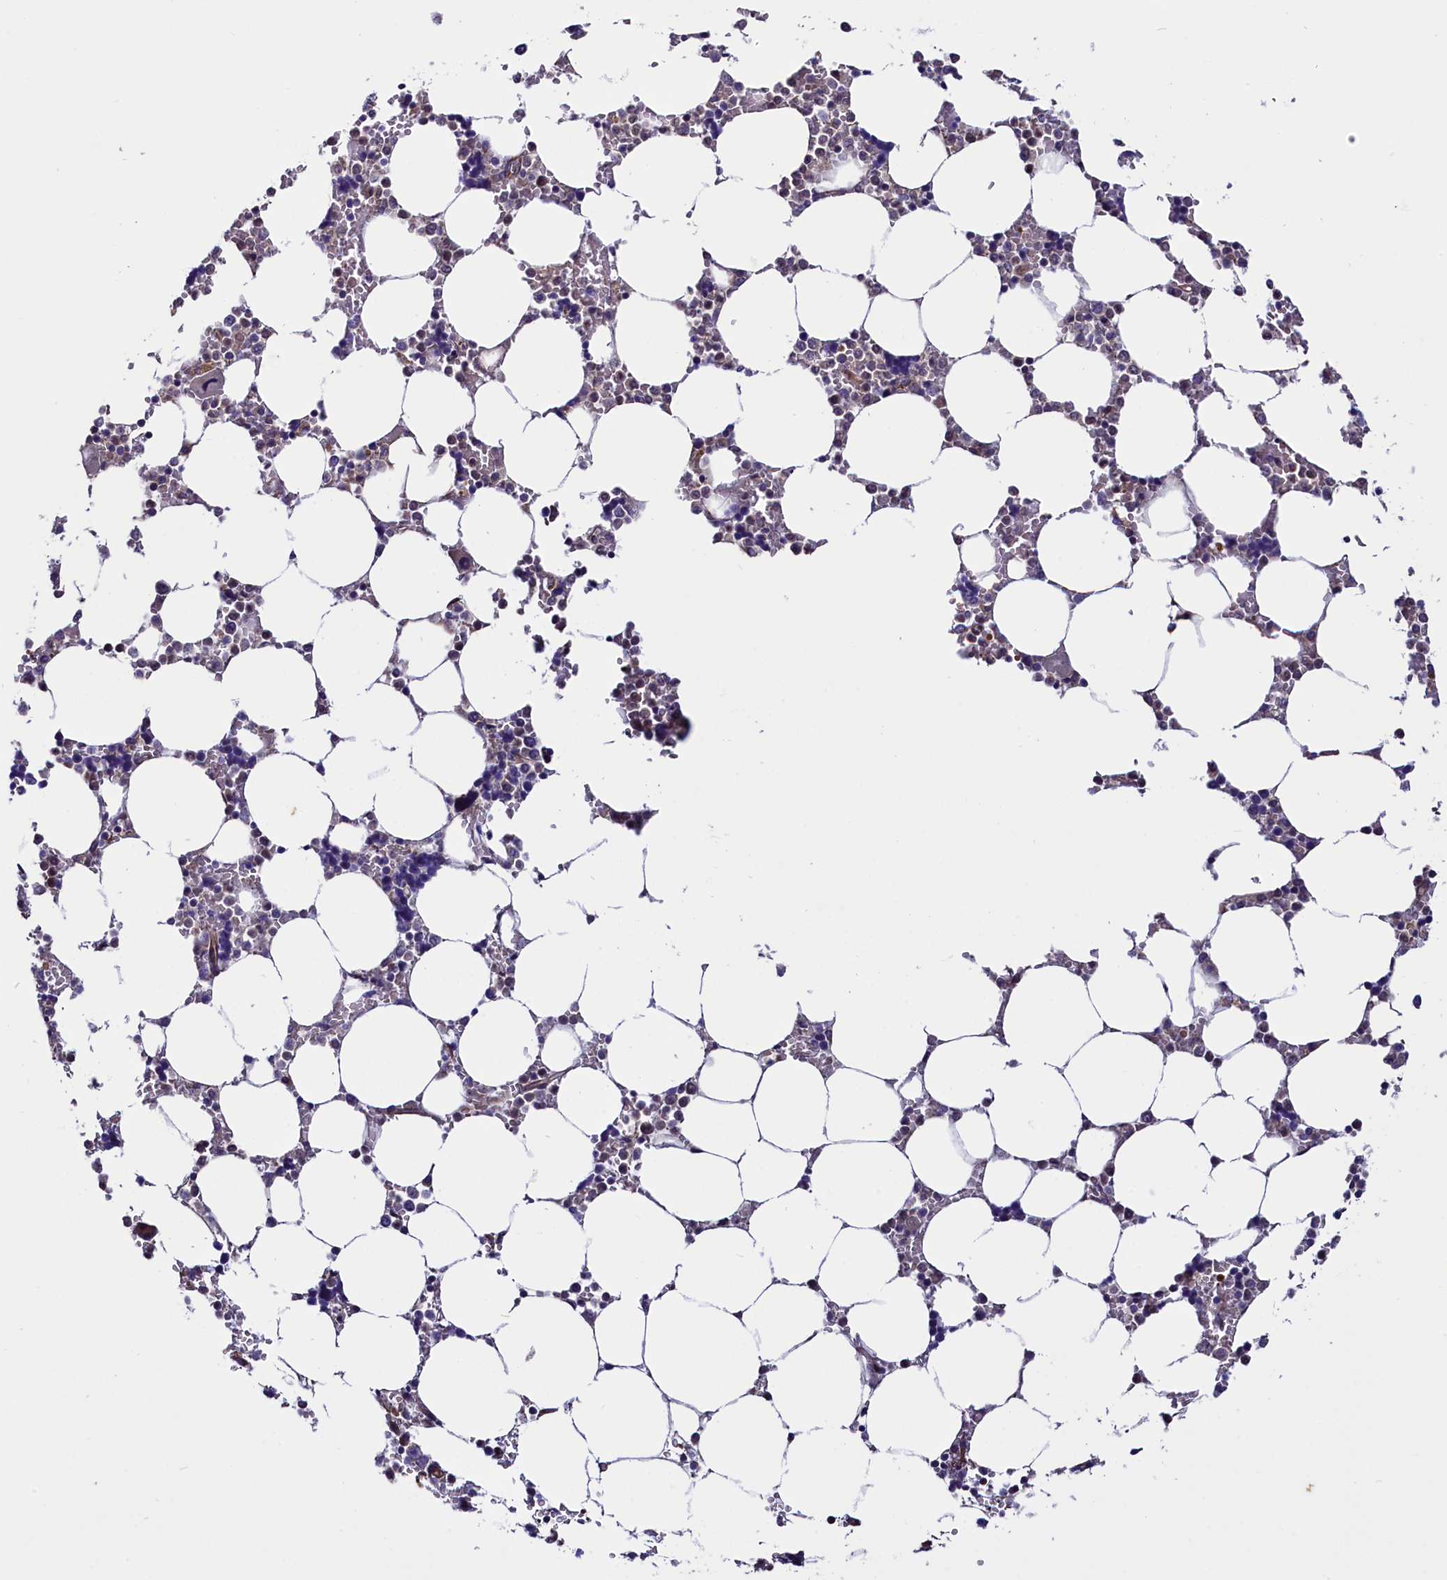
{"staining": {"intensity": "moderate", "quantity": "<25%", "location": "nuclear"}, "tissue": "bone marrow", "cell_type": "Hematopoietic cells", "image_type": "normal", "snomed": [{"axis": "morphology", "description": "Normal tissue, NOS"}, {"axis": "topography", "description": "Bone marrow"}], "caption": "IHC histopathology image of normal bone marrow: human bone marrow stained using immunohistochemistry reveals low levels of moderate protein expression localized specifically in the nuclear of hematopoietic cells, appearing as a nuclear brown color.", "gene": "PDILT", "patient": {"sex": "male", "age": 64}}